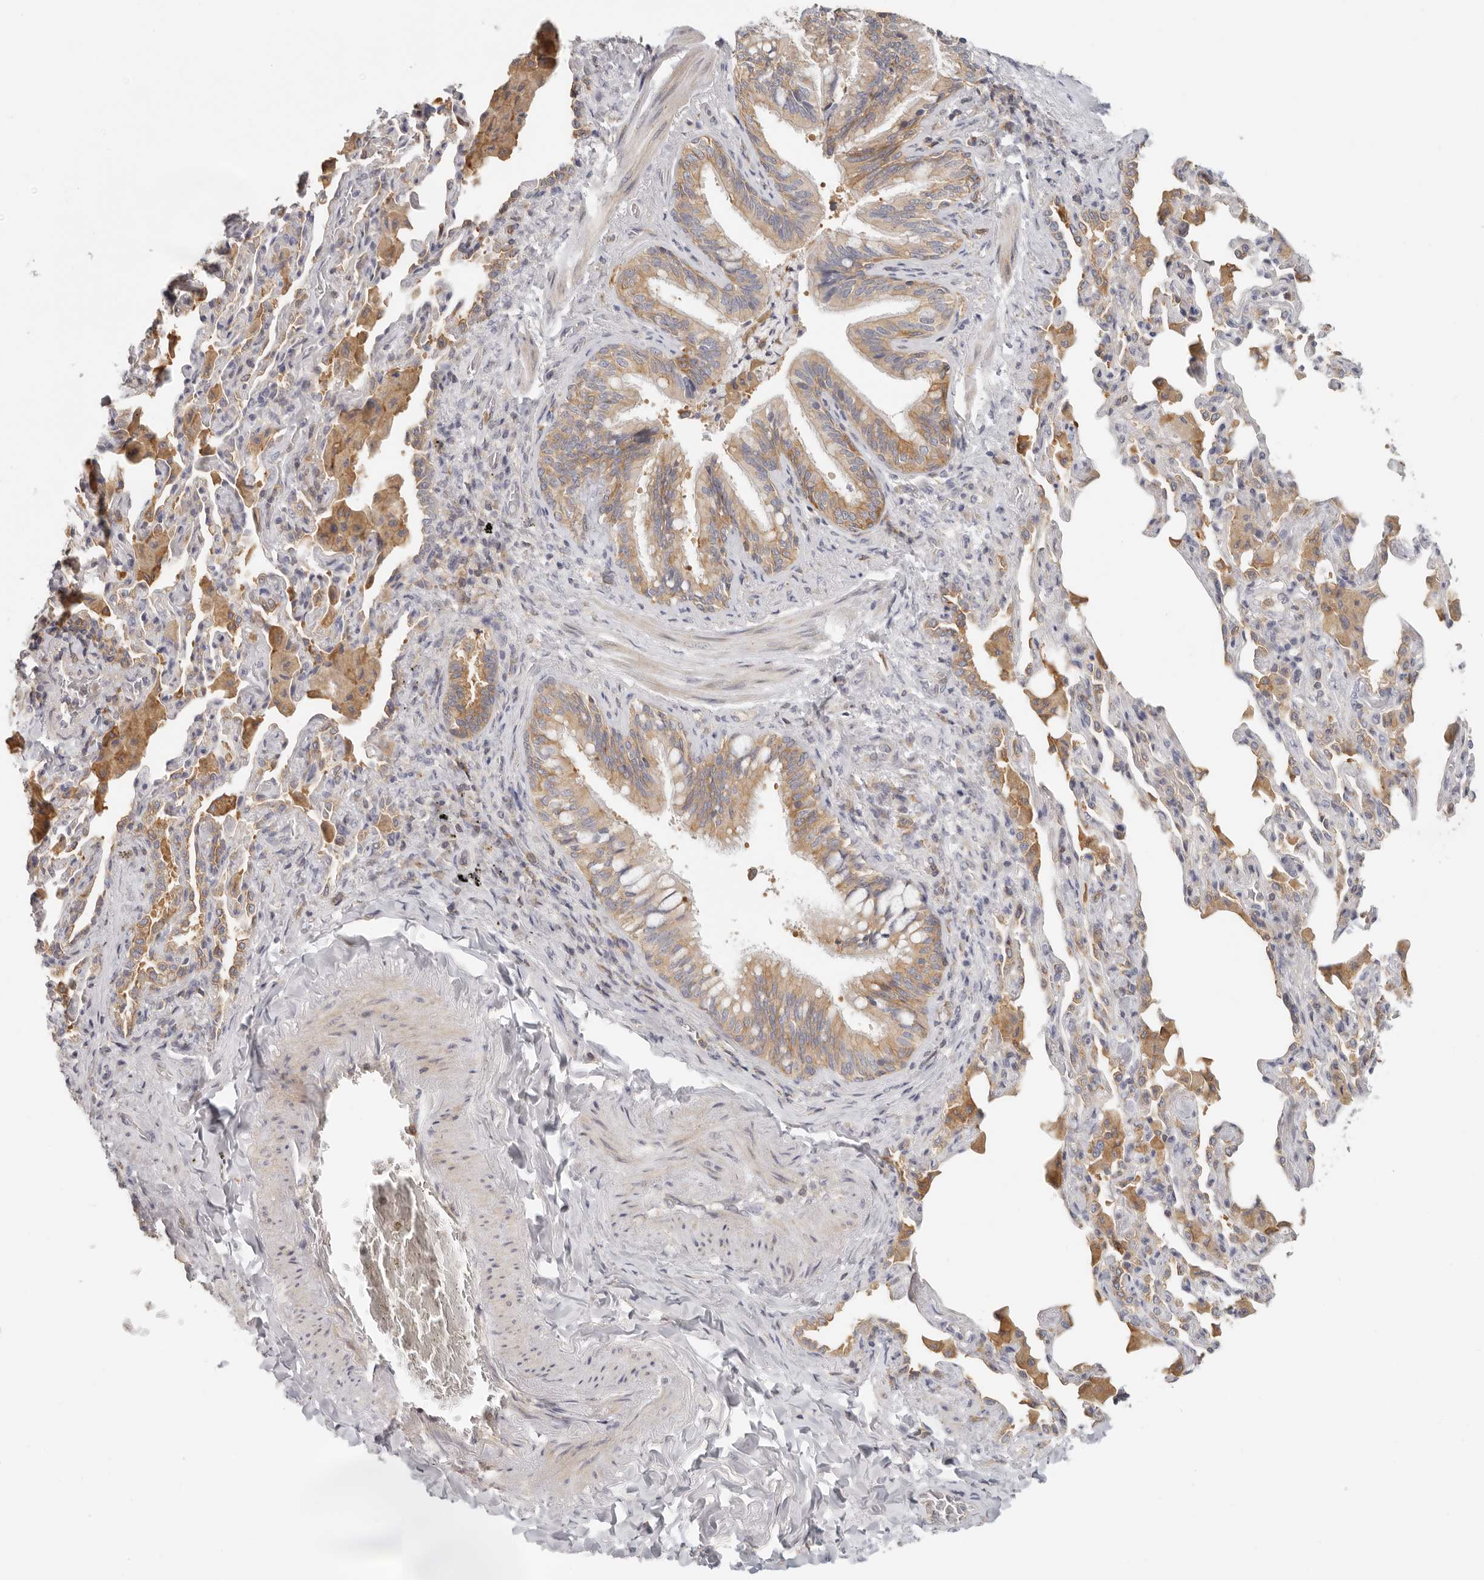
{"staining": {"intensity": "strong", "quantity": ">75%", "location": "cytoplasmic/membranous"}, "tissue": "bronchus", "cell_type": "Respiratory epithelial cells", "image_type": "normal", "snomed": [{"axis": "morphology", "description": "Normal tissue, NOS"}, {"axis": "morphology", "description": "Inflammation, NOS"}, {"axis": "topography", "description": "Lung"}], "caption": "This photomicrograph shows immunohistochemistry staining of normal bronchus, with high strong cytoplasmic/membranous staining in approximately >75% of respiratory epithelial cells.", "gene": "ANXA9", "patient": {"sex": "female", "age": 46}}